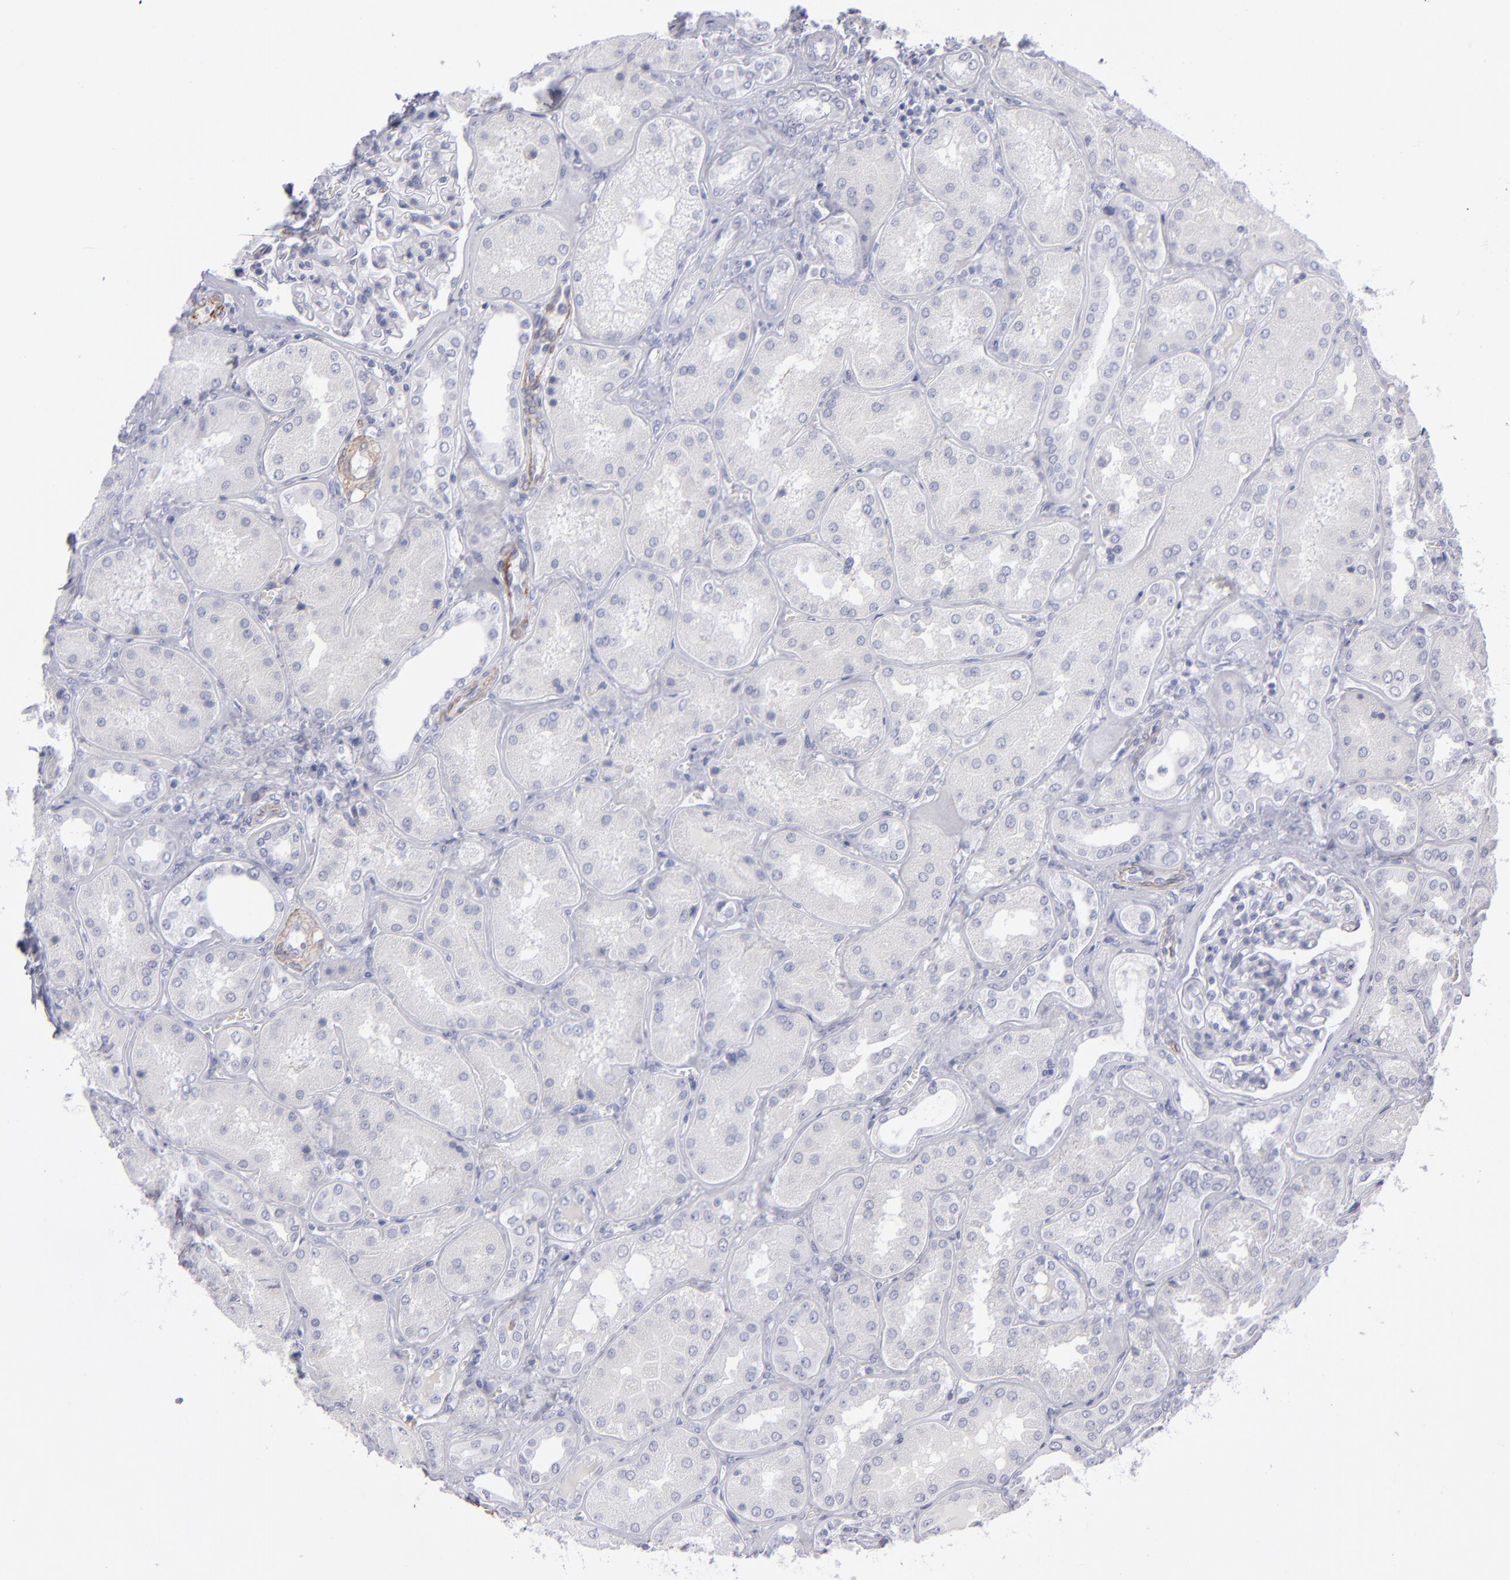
{"staining": {"intensity": "negative", "quantity": "none", "location": "none"}, "tissue": "kidney", "cell_type": "Cells in glomeruli", "image_type": "normal", "snomed": [{"axis": "morphology", "description": "Normal tissue, NOS"}, {"axis": "topography", "description": "Kidney"}], "caption": "Cells in glomeruli are negative for protein expression in normal human kidney. Nuclei are stained in blue.", "gene": "MYH11", "patient": {"sex": "female", "age": 56}}